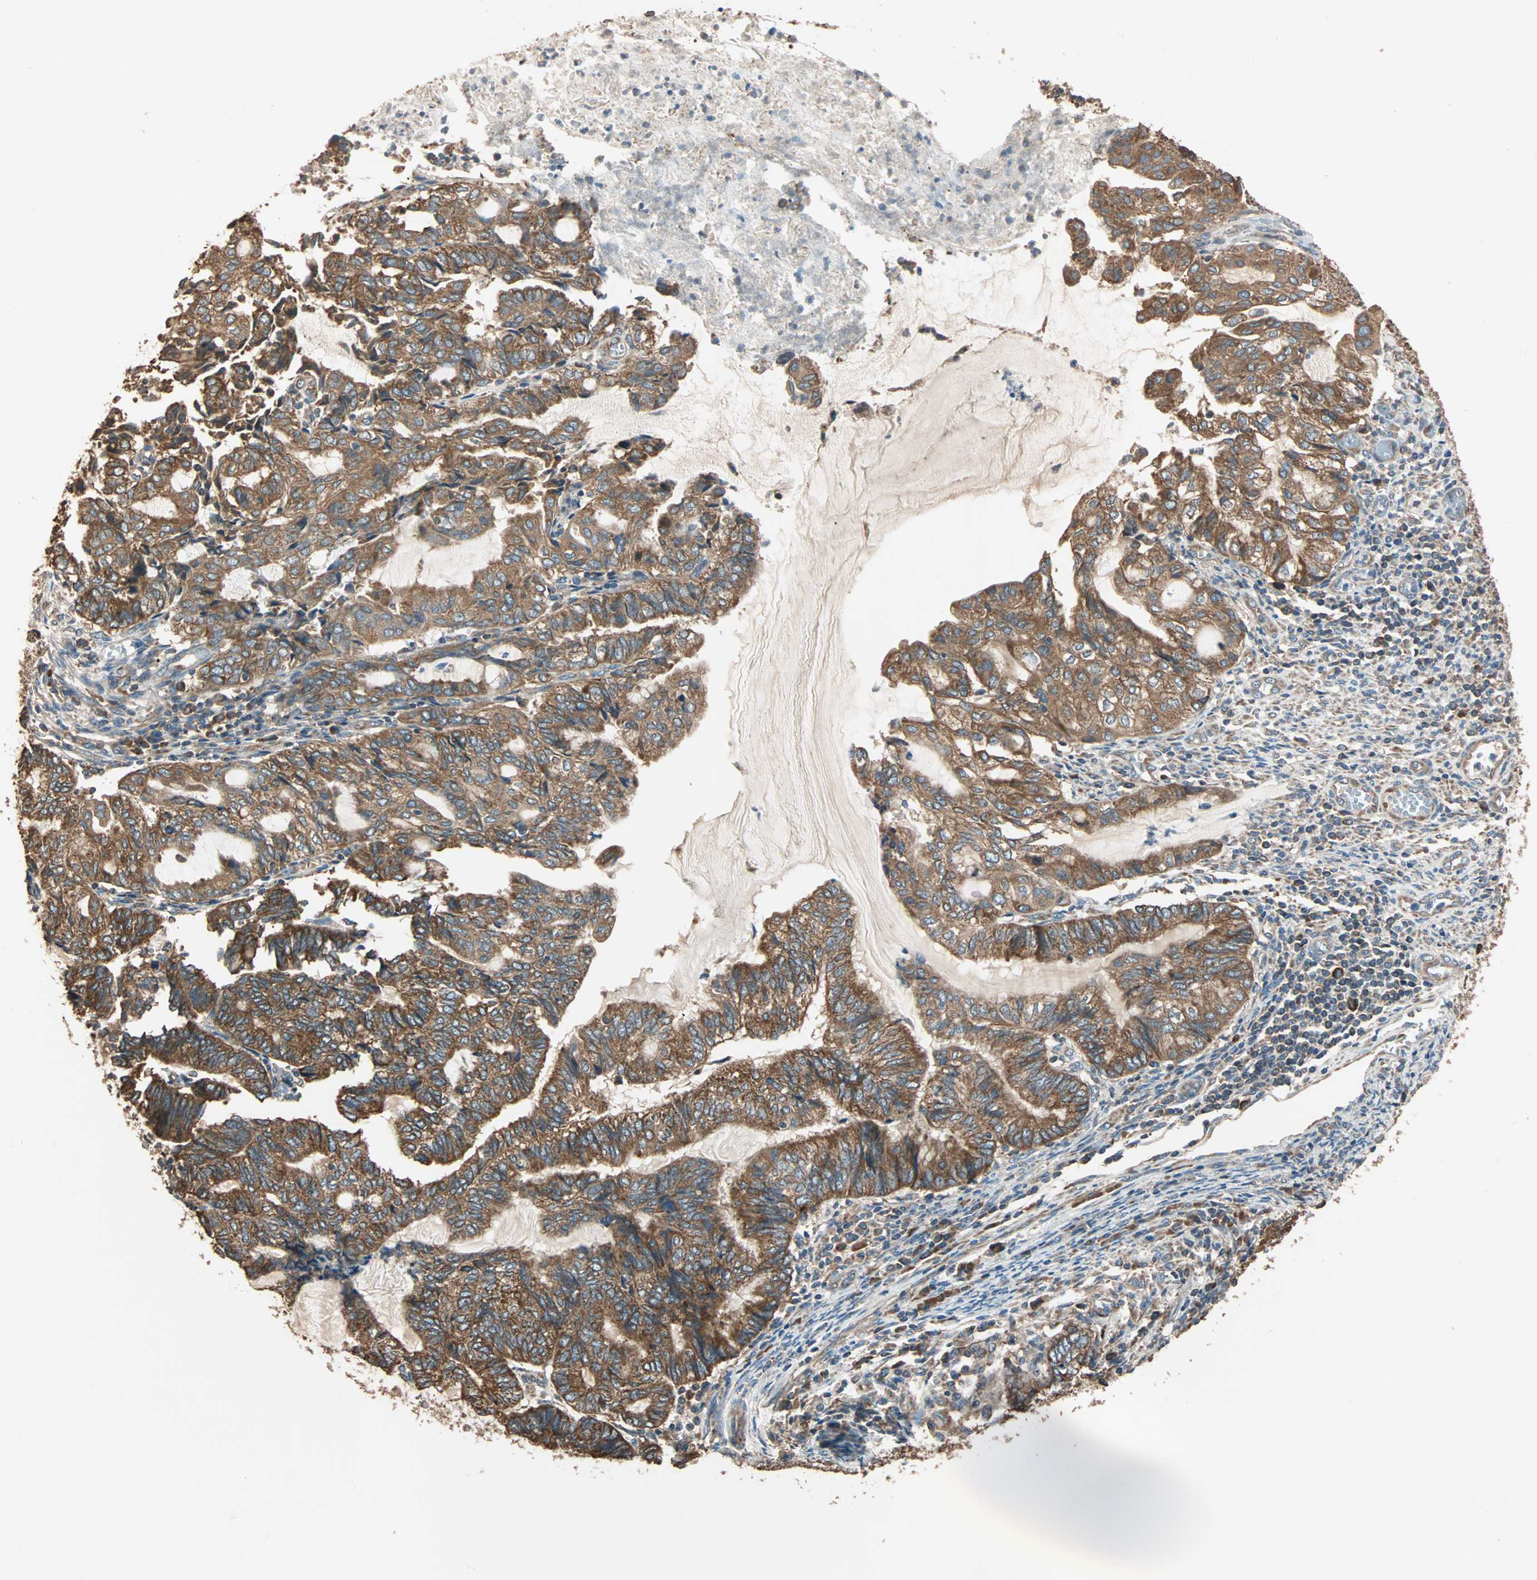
{"staining": {"intensity": "strong", "quantity": ">75%", "location": "cytoplasmic/membranous"}, "tissue": "endometrial cancer", "cell_type": "Tumor cells", "image_type": "cancer", "snomed": [{"axis": "morphology", "description": "Adenocarcinoma, NOS"}, {"axis": "topography", "description": "Uterus"}, {"axis": "topography", "description": "Endometrium"}], "caption": "Brown immunohistochemical staining in human adenocarcinoma (endometrial) displays strong cytoplasmic/membranous expression in approximately >75% of tumor cells.", "gene": "EIF4G2", "patient": {"sex": "female", "age": 70}}